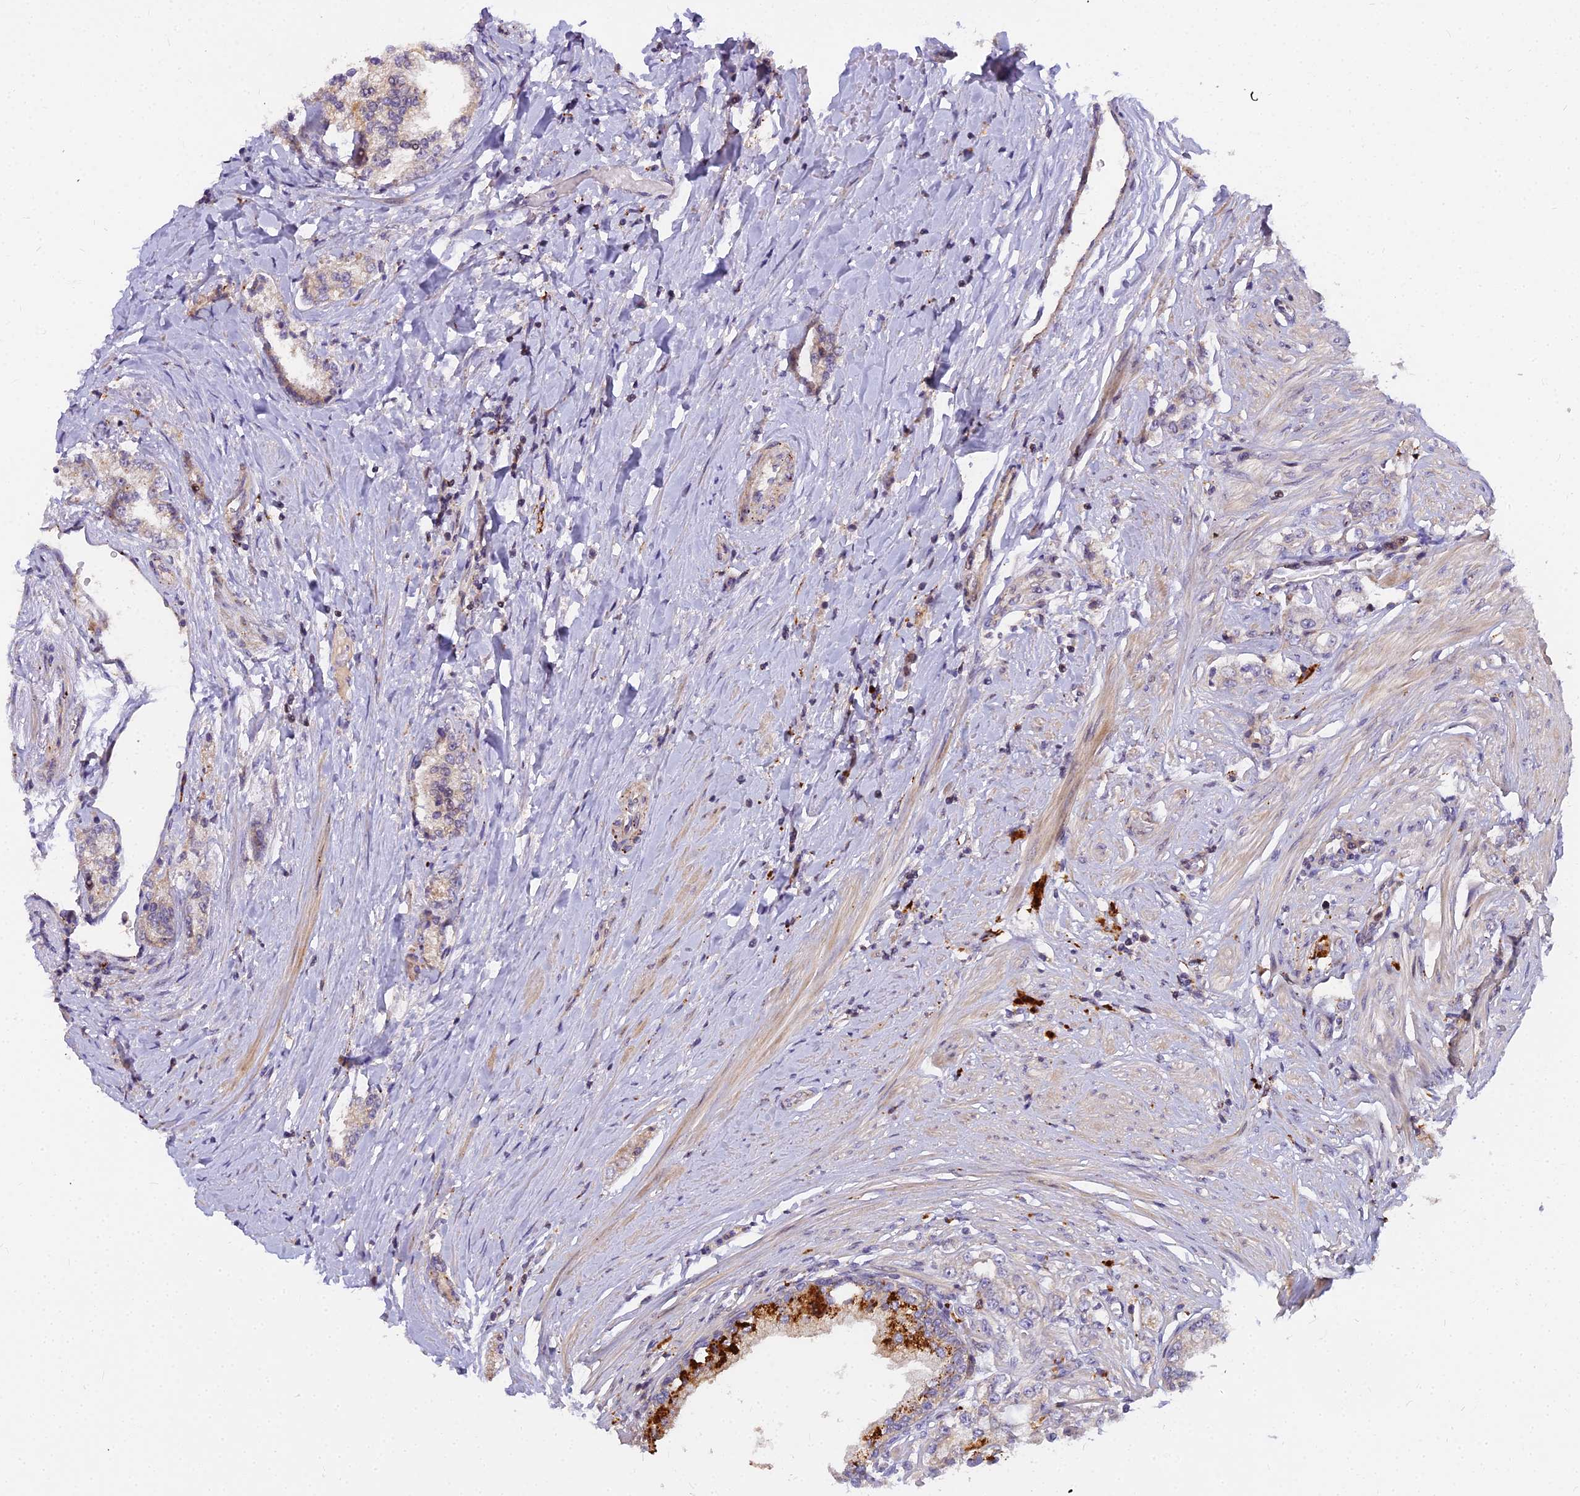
{"staining": {"intensity": "strong", "quantity": "<25%", "location": "cytoplasmic/membranous"}, "tissue": "prostate cancer", "cell_type": "Tumor cells", "image_type": "cancer", "snomed": [{"axis": "morphology", "description": "Adenocarcinoma, High grade"}, {"axis": "topography", "description": "Prostate"}], "caption": "Protein expression analysis of human prostate adenocarcinoma (high-grade) reveals strong cytoplasmic/membranous staining in about <25% of tumor cells.", "gene": "GLYATL3", "patient": {"sex": "male", "age": 64}}